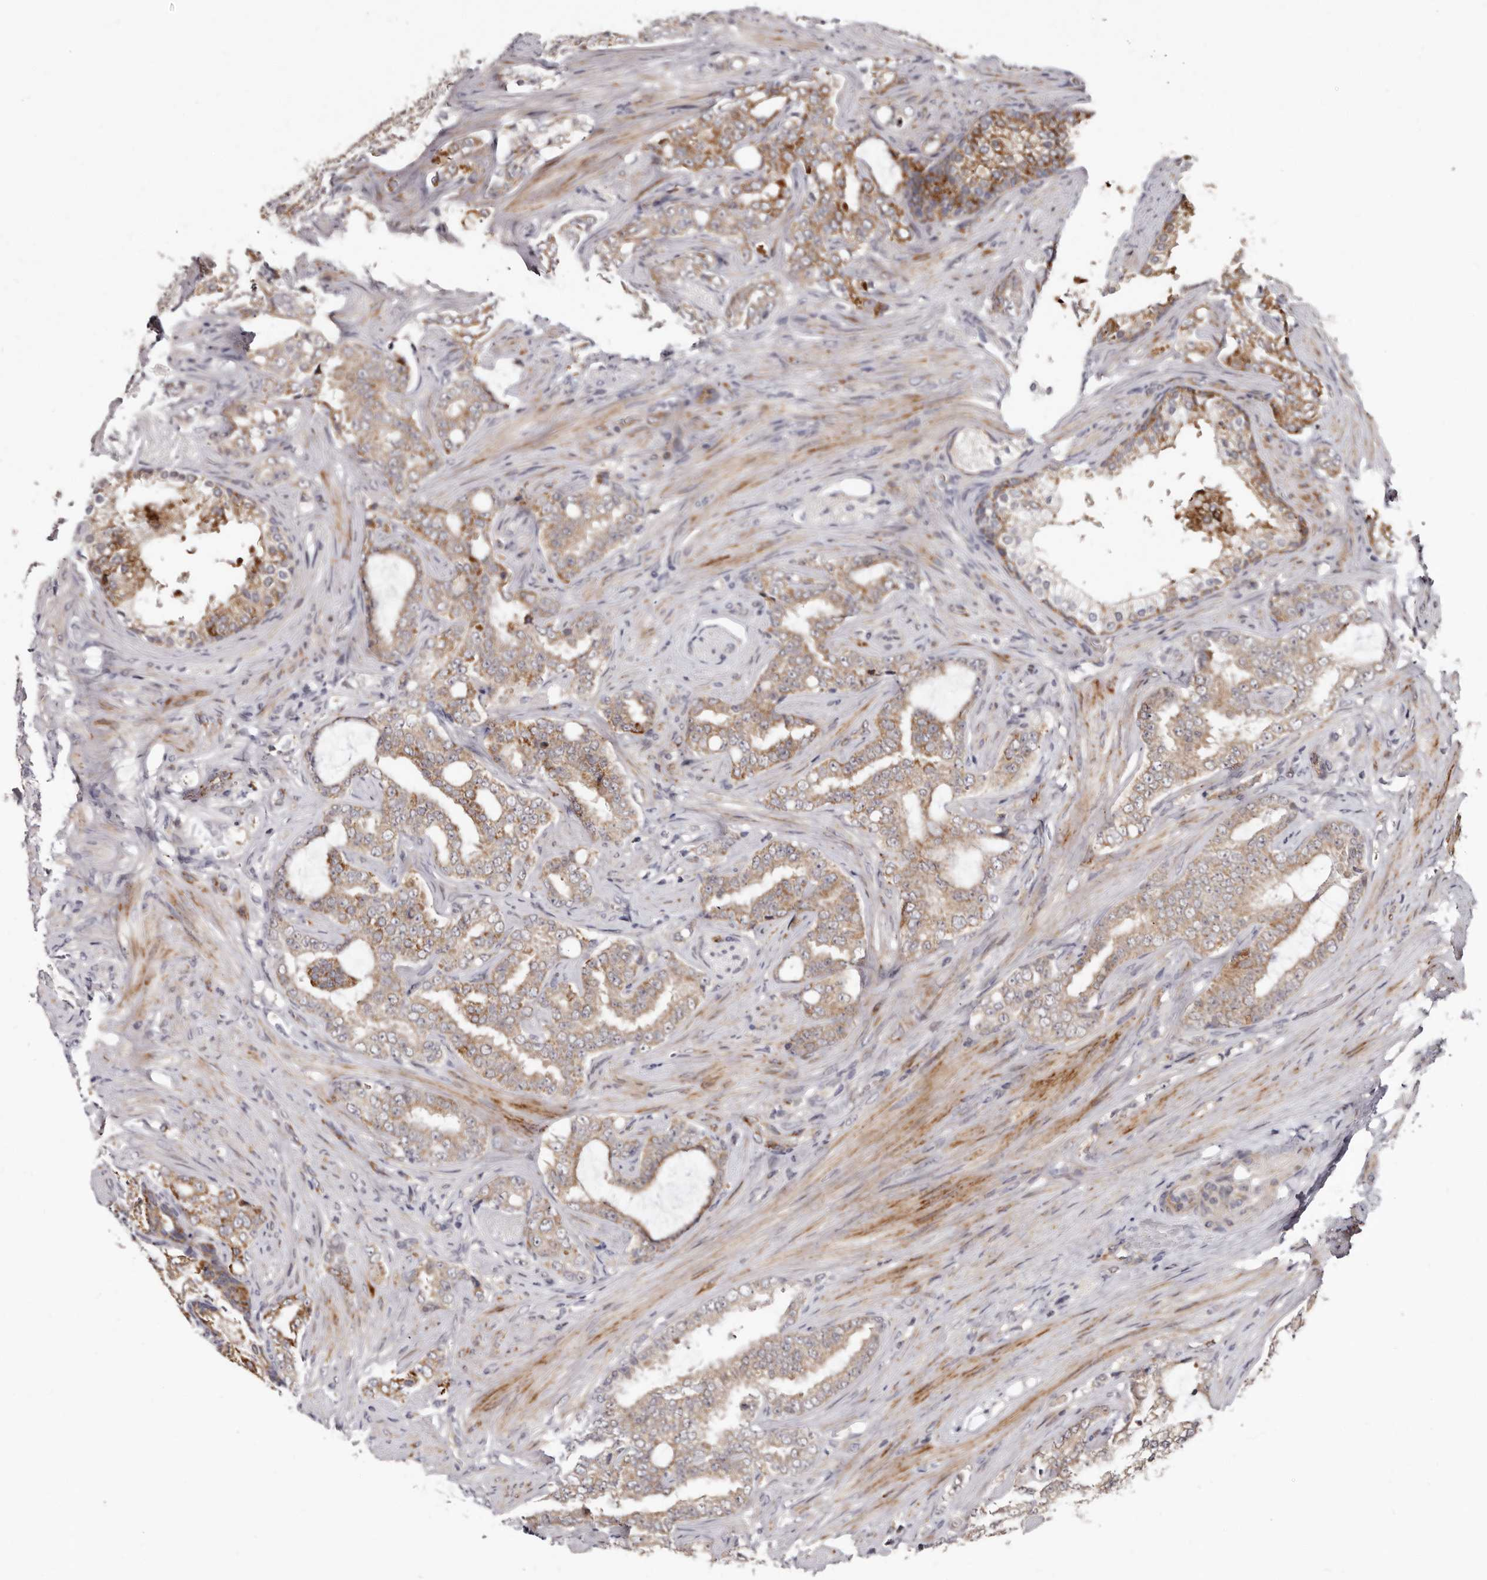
{"staining": {"intensity": "moderate", "quantity": ">75%", "location": "cytoplasmic/membranous"}, "tissue": "prostate cancer", "cell_type": "Tumor cells", "image_type": "cancer", "snomed": [{"axis": "morphology", "description": "Adenocarcinoma, High grade"}, {"axis": "topography", "description": "Prostate"}], "caption": "DAB (3,3'-diaminobenzidine) immunohistochemical staining of prostate cancer demonstrates moderate cytoplasmic/membranous protein expression in approximately >75% of tumor cells.", "gene": "PHF20L1", "patient": {"sex": "male", "age": 64}}